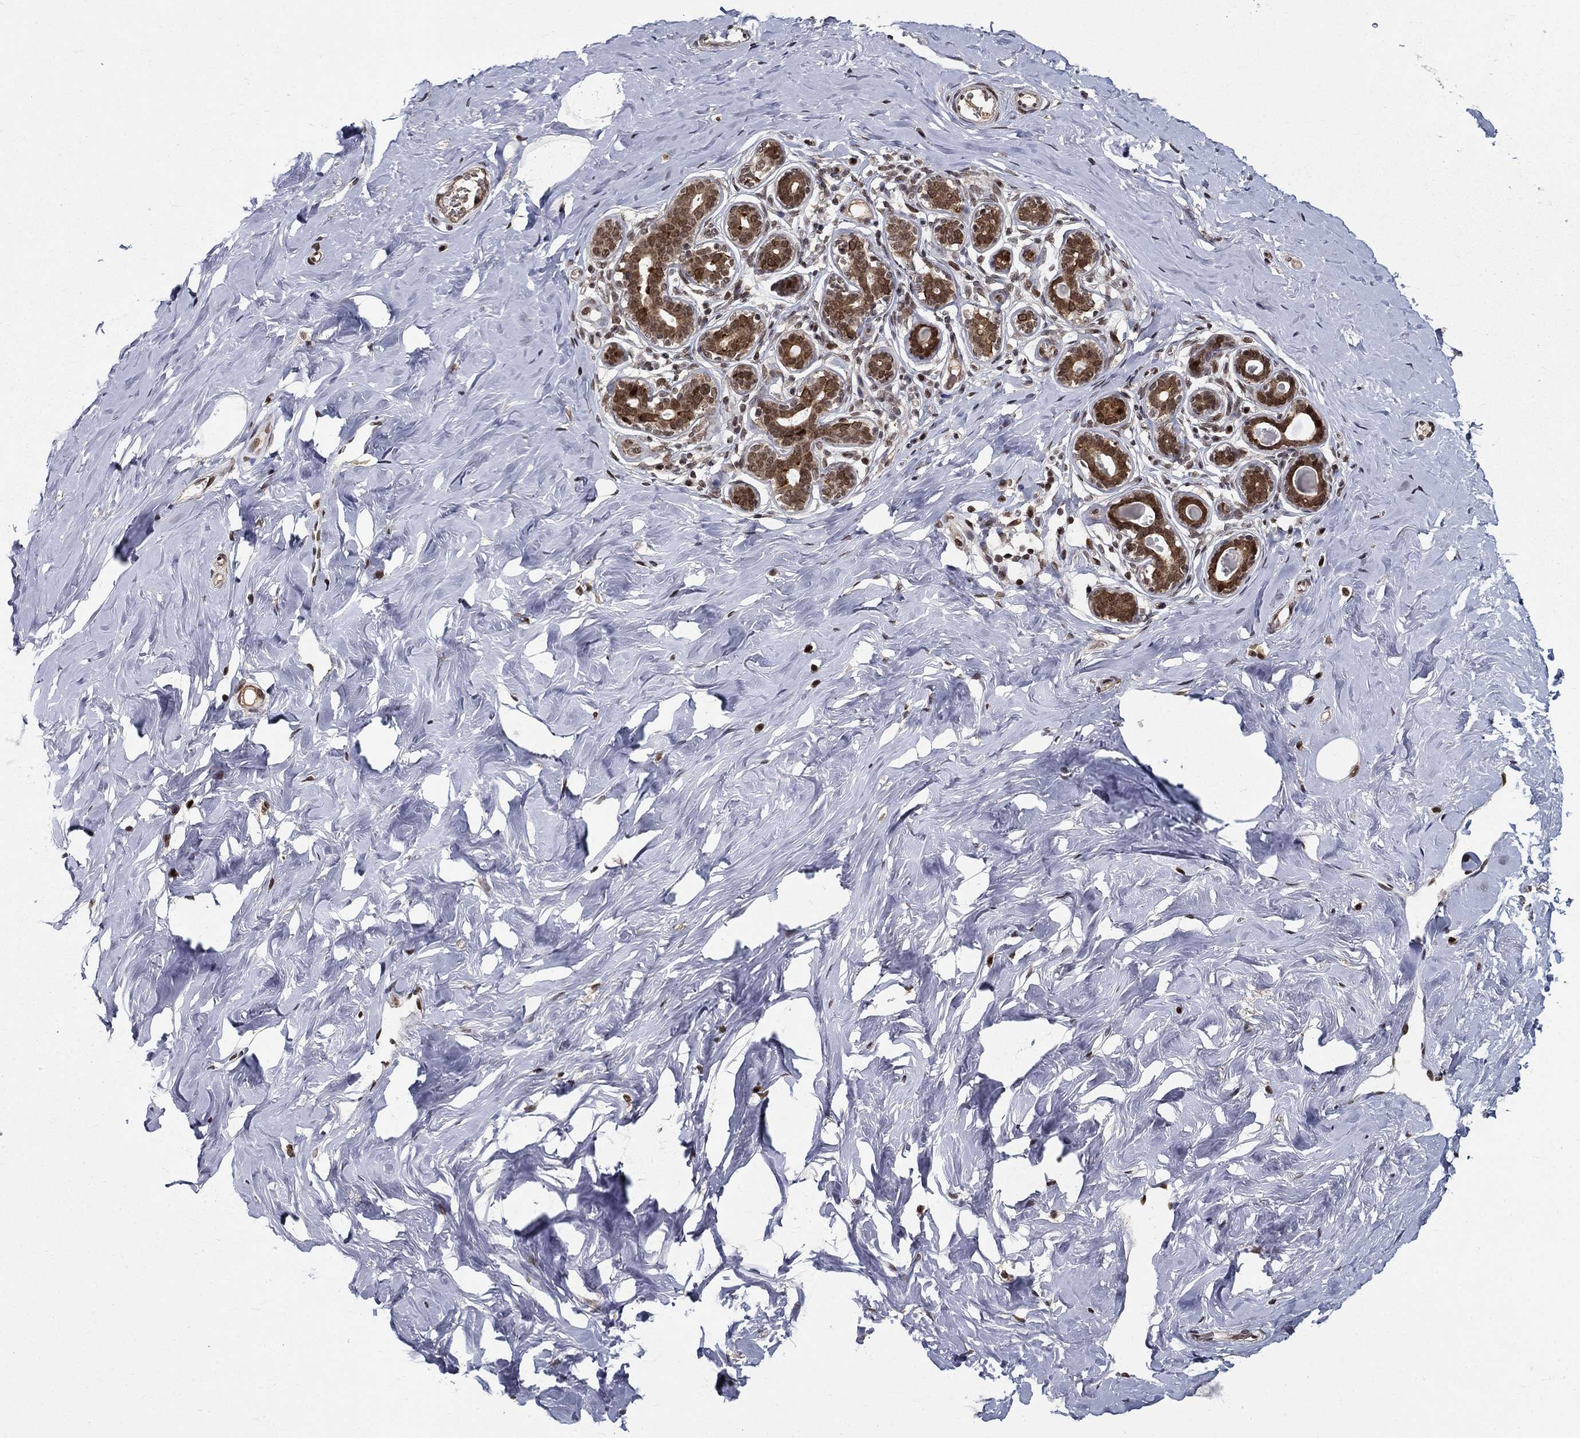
{"staining": {"intensity": "negative", "quantity": "none", "location": "none"}, "tissue": "breast", "cell_type": "Adipocytes", "image_type": "normal", "snomed": [{"axis": "morphology", "description": "Normal tissue, NOS"}, {"axis": "topography", "description": "Skin"}, {"axis": "topography", "description": "Breast"}], "caption": "High power microscopy micrograph of an immunohistochemistry histopathology image of benign breast, revealing no significant staining in adipocytes. The staining is performed using DAB (3,3'-diaminobenzidine) brown chromogen with nuclei counter-stained in using hematoxylin.", "gene": "CDCA7L", "patient": {"sex": "female", "age": 43}}